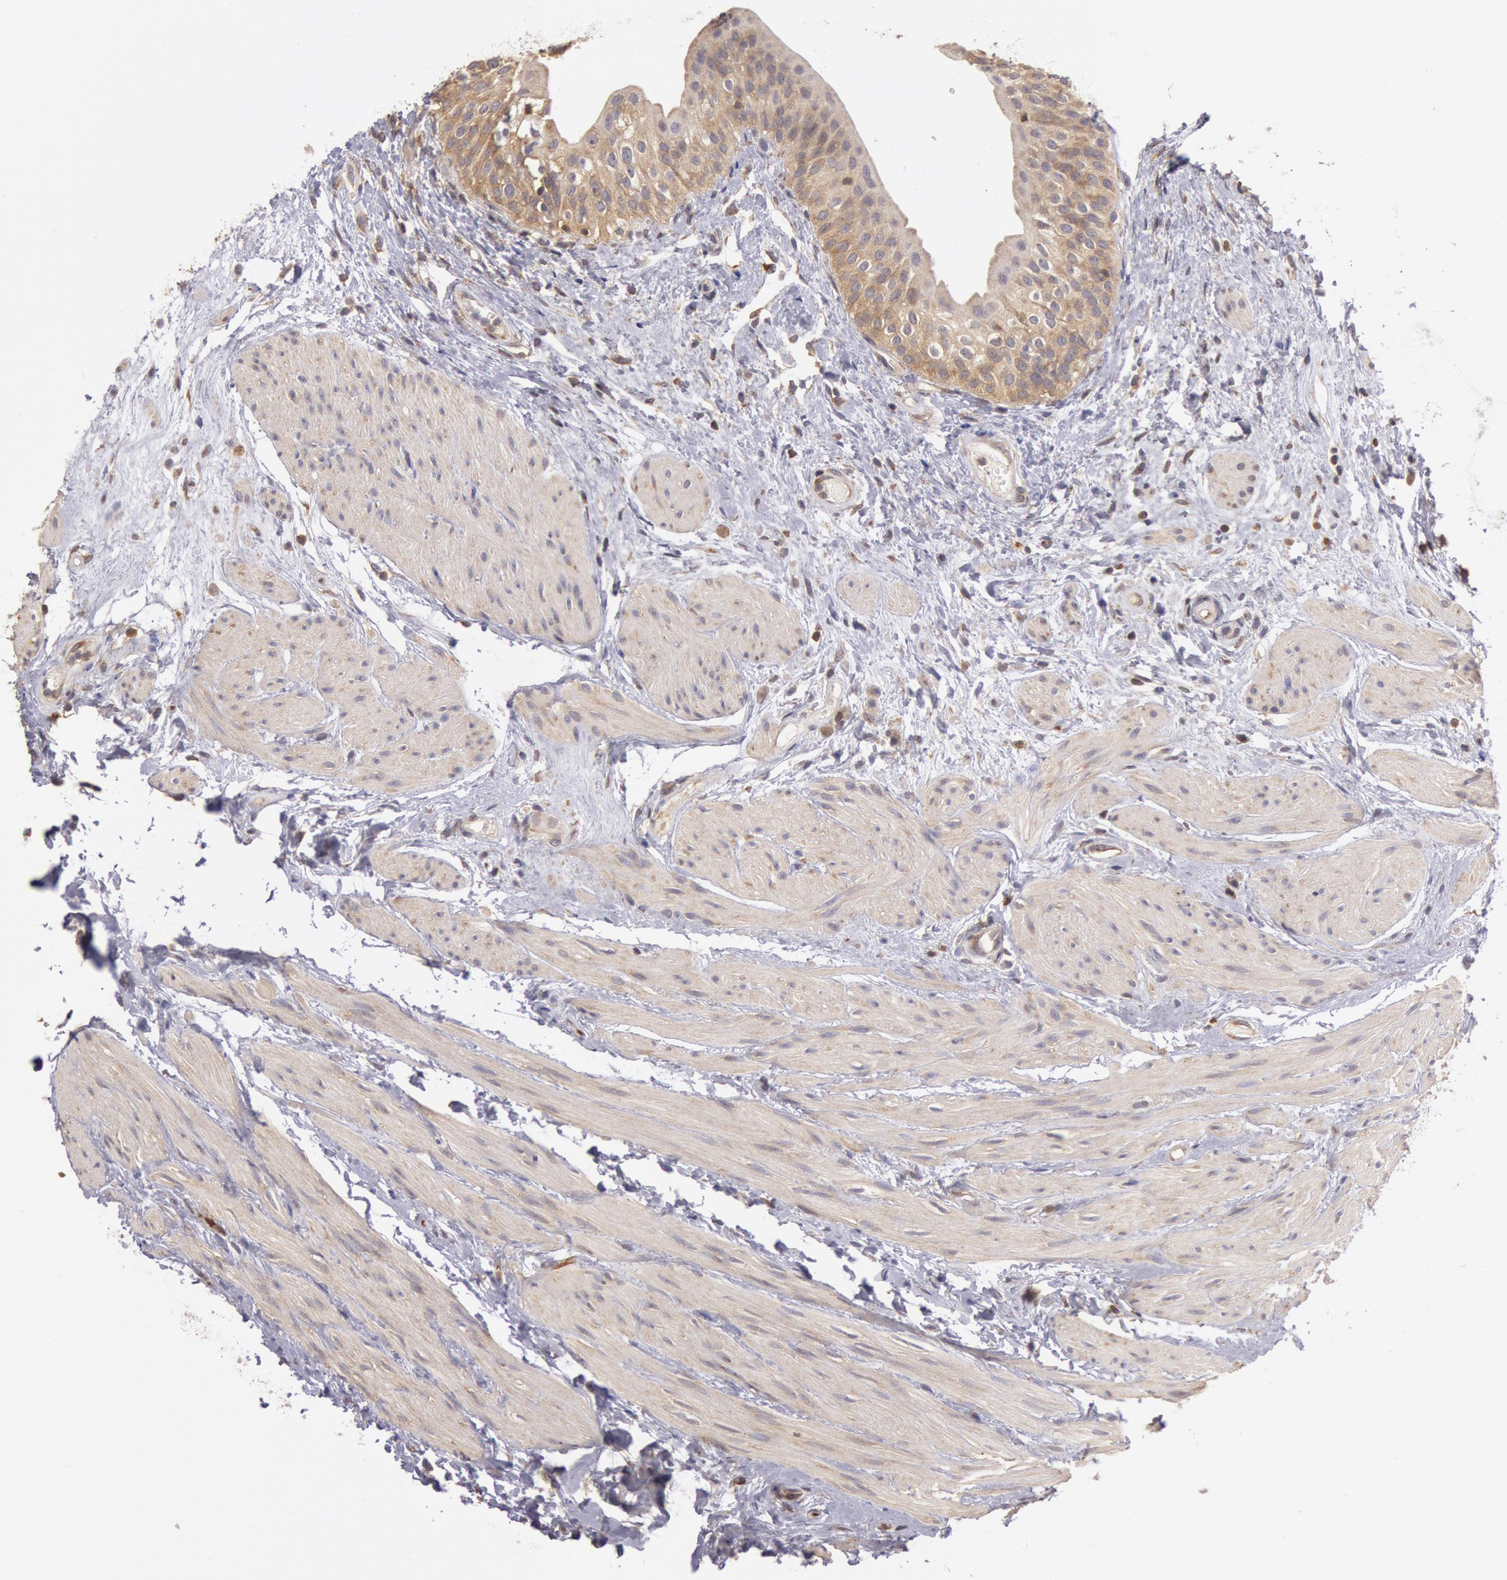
{"staining": {"intensity": "strong", "quantity": ">75%", "location": "cytoplasmic/membranous"}, "tissue": "urinary bladder", "cell_type": "Urothelial cells", "image_type": "normal", "snomed": [{"axis": "morphology", "description": "Normal tissue, NOS"}, {"axis": "topography", "description": "Urinary bladder"}], "caption": "Immunohistochemistry (IHC) photomicrograph of normal urinary bladder stained for a protein (brown), which shows high levels of strong cytoplasmic/membranous positivity in approximately >75% of urothelial cells.", "gene": "NMT2", "patient": {"sex": "female", "age": 55}}